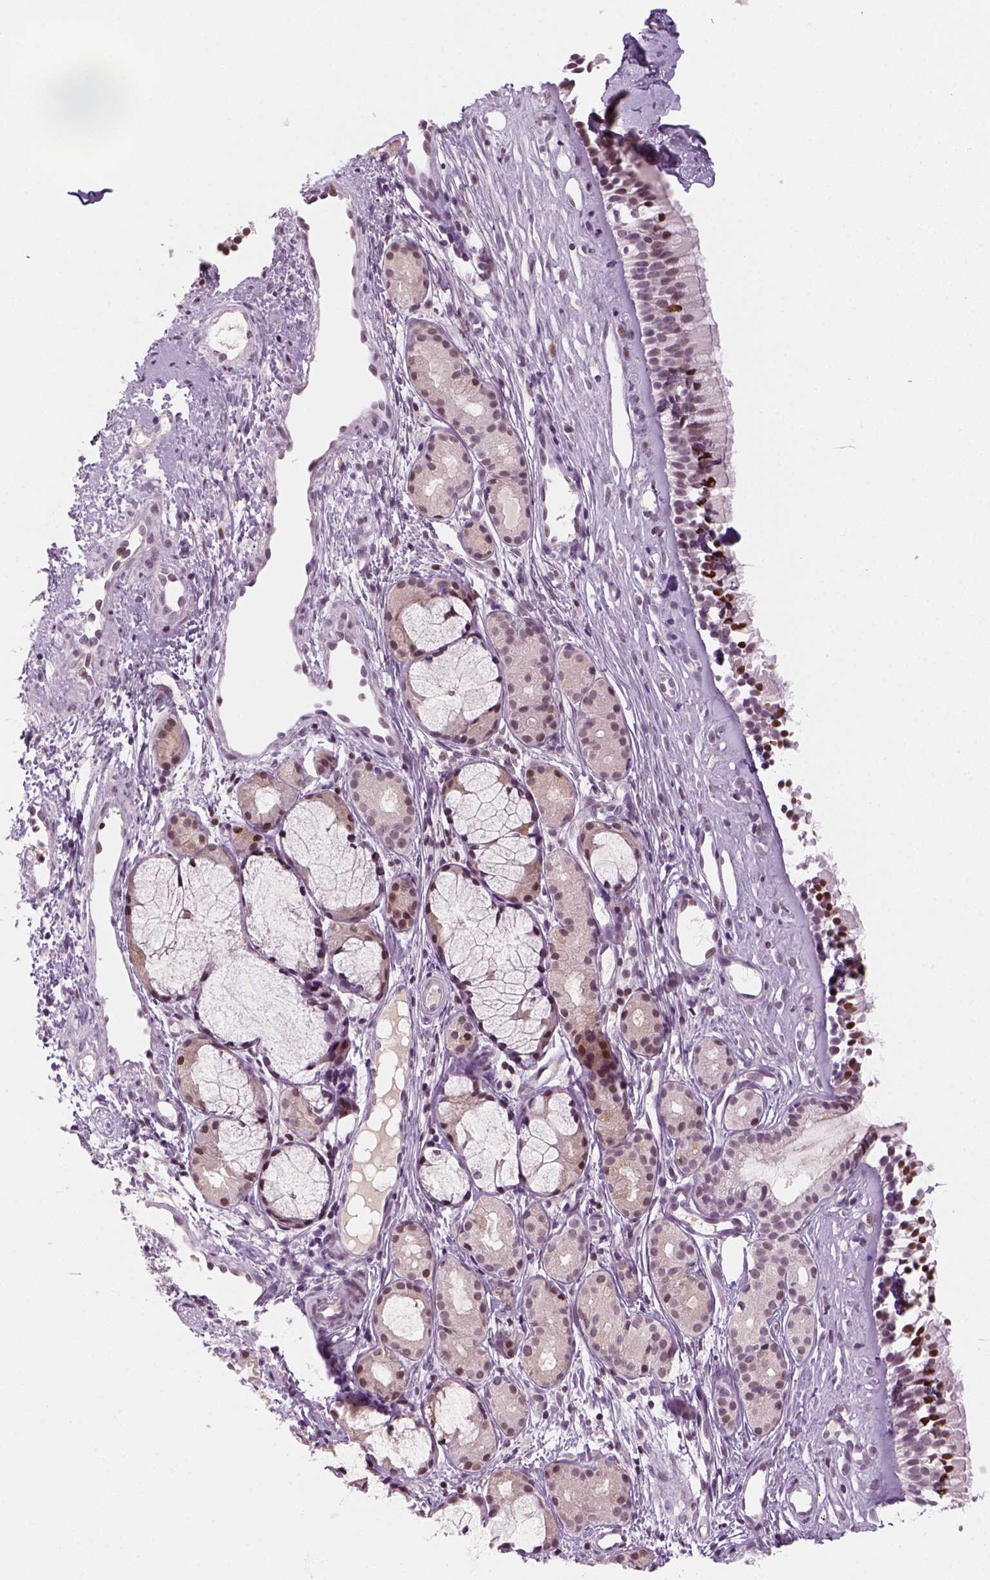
{"staining": {"intensity": "strong", "quantity": "25%-75%", "location": "nuclear"}, "tissue": "nasopharynx", "cell_type": "Respiratory epithelial cells", "image_type": "normal", "snomed": [{"axis": "morphology", "description": "Normal tissue, NOS"}, {"axis": "topography", "description": "Nasopharynx"}], "caption": "Brown immunohistochemical staining in benign human nasopharynx reveals strong nuclear staining in about 25%-75% of respiratory epithelial cells. The protein of interest is shown in brown color, while the nuclei are stained blue.", "gene": "MAGEB3", "patient": {"sex": "female", "age": 52}}